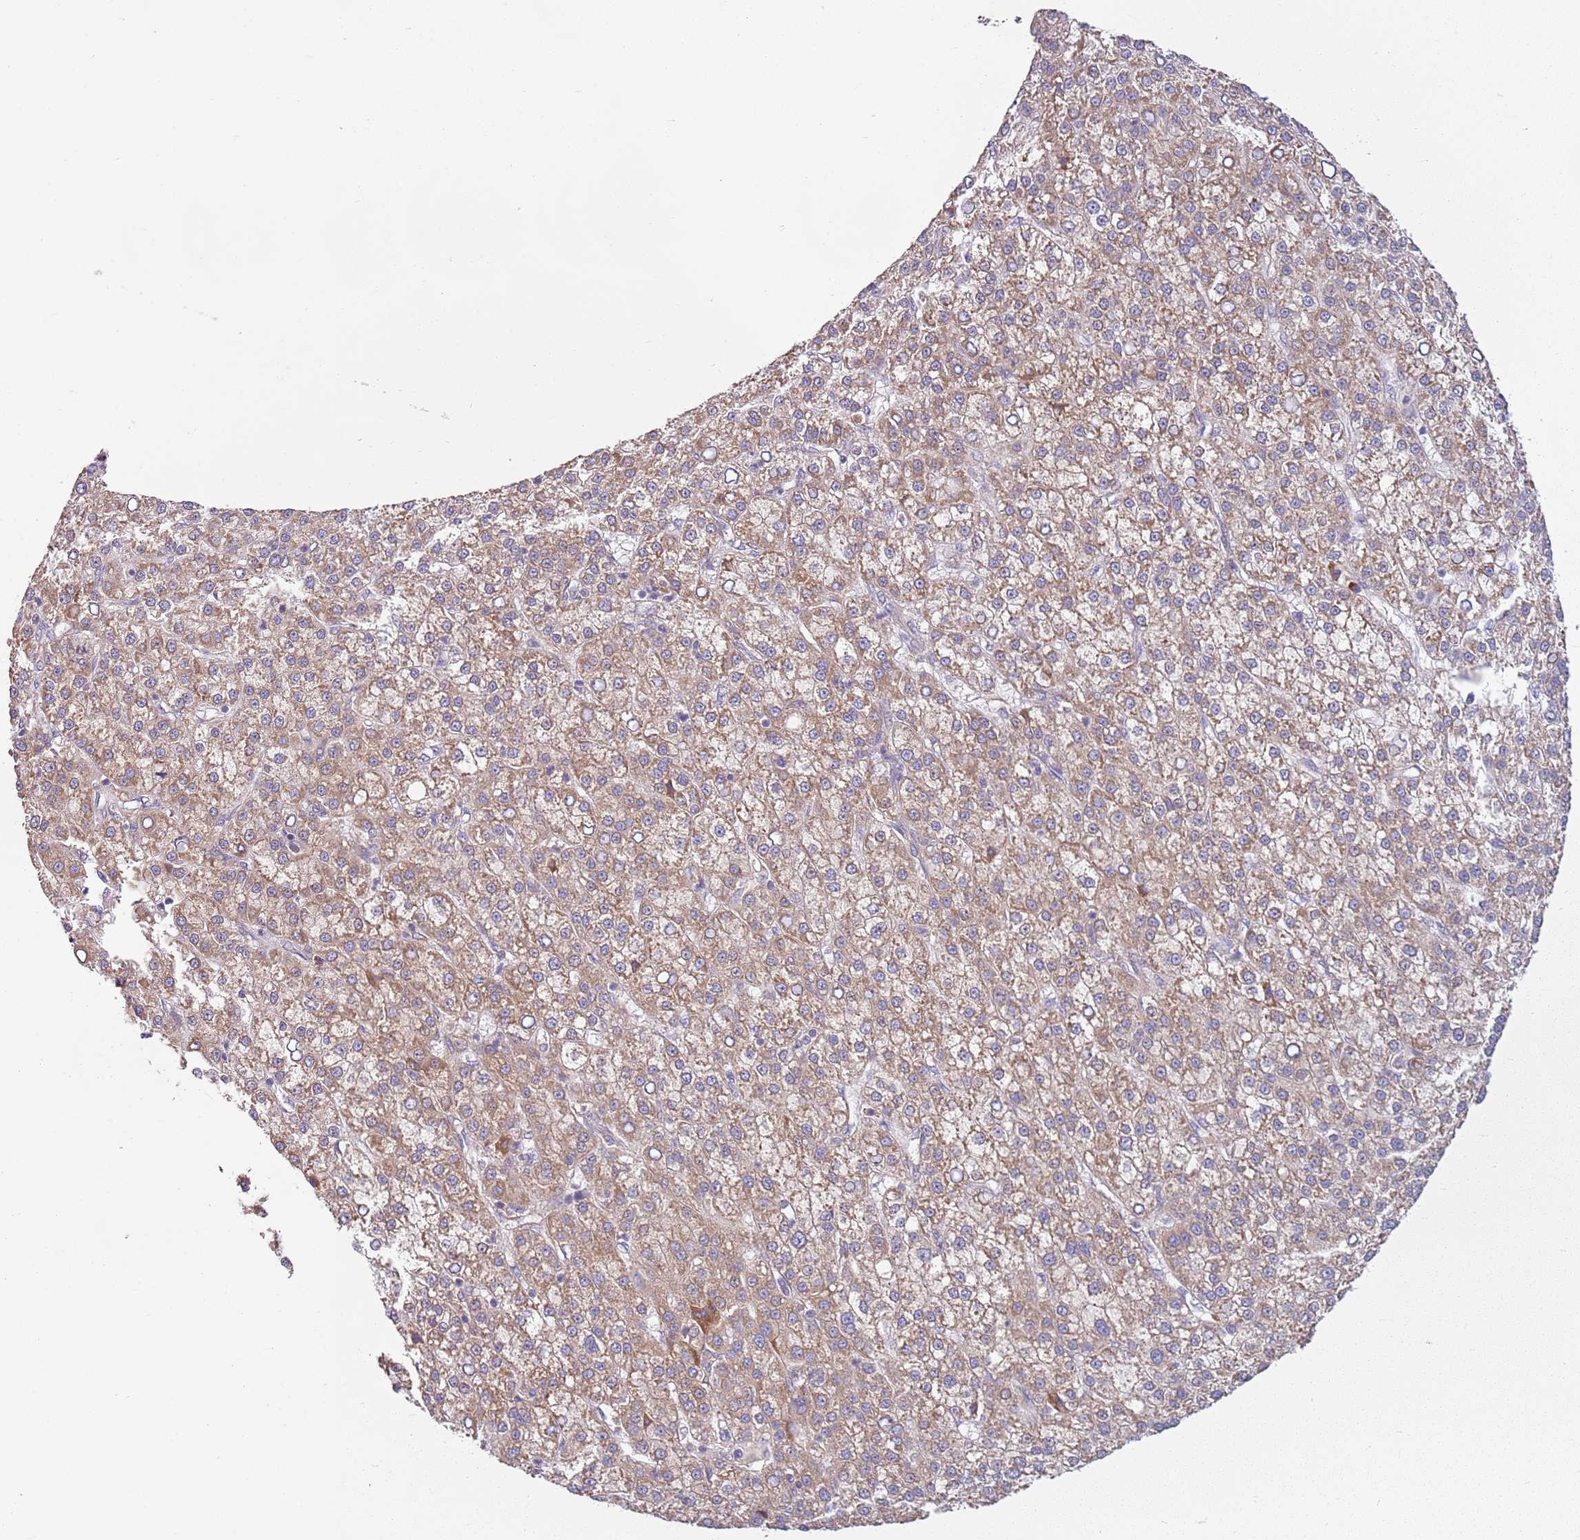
{"staining": {"intensity": "moderate", "quantity": ">75%", "location": "cytoplasmic/membranous"}, "tissue": "liver cancer", "cell_type": "Tumor cells", "image_type": "cancer", "snomed": [{"axis": "morphology", "description": "Carcinoma, Hepatocellular, NOS"}, {"axis": "topography", "description": "Liver"}], "caption": "Human hepatocellular carcinoma (liver) stained with a protein marker displays moderate staining in tumor cells.", "gene": "RPS28", "patient": {"sex": "female", "age": 58}}